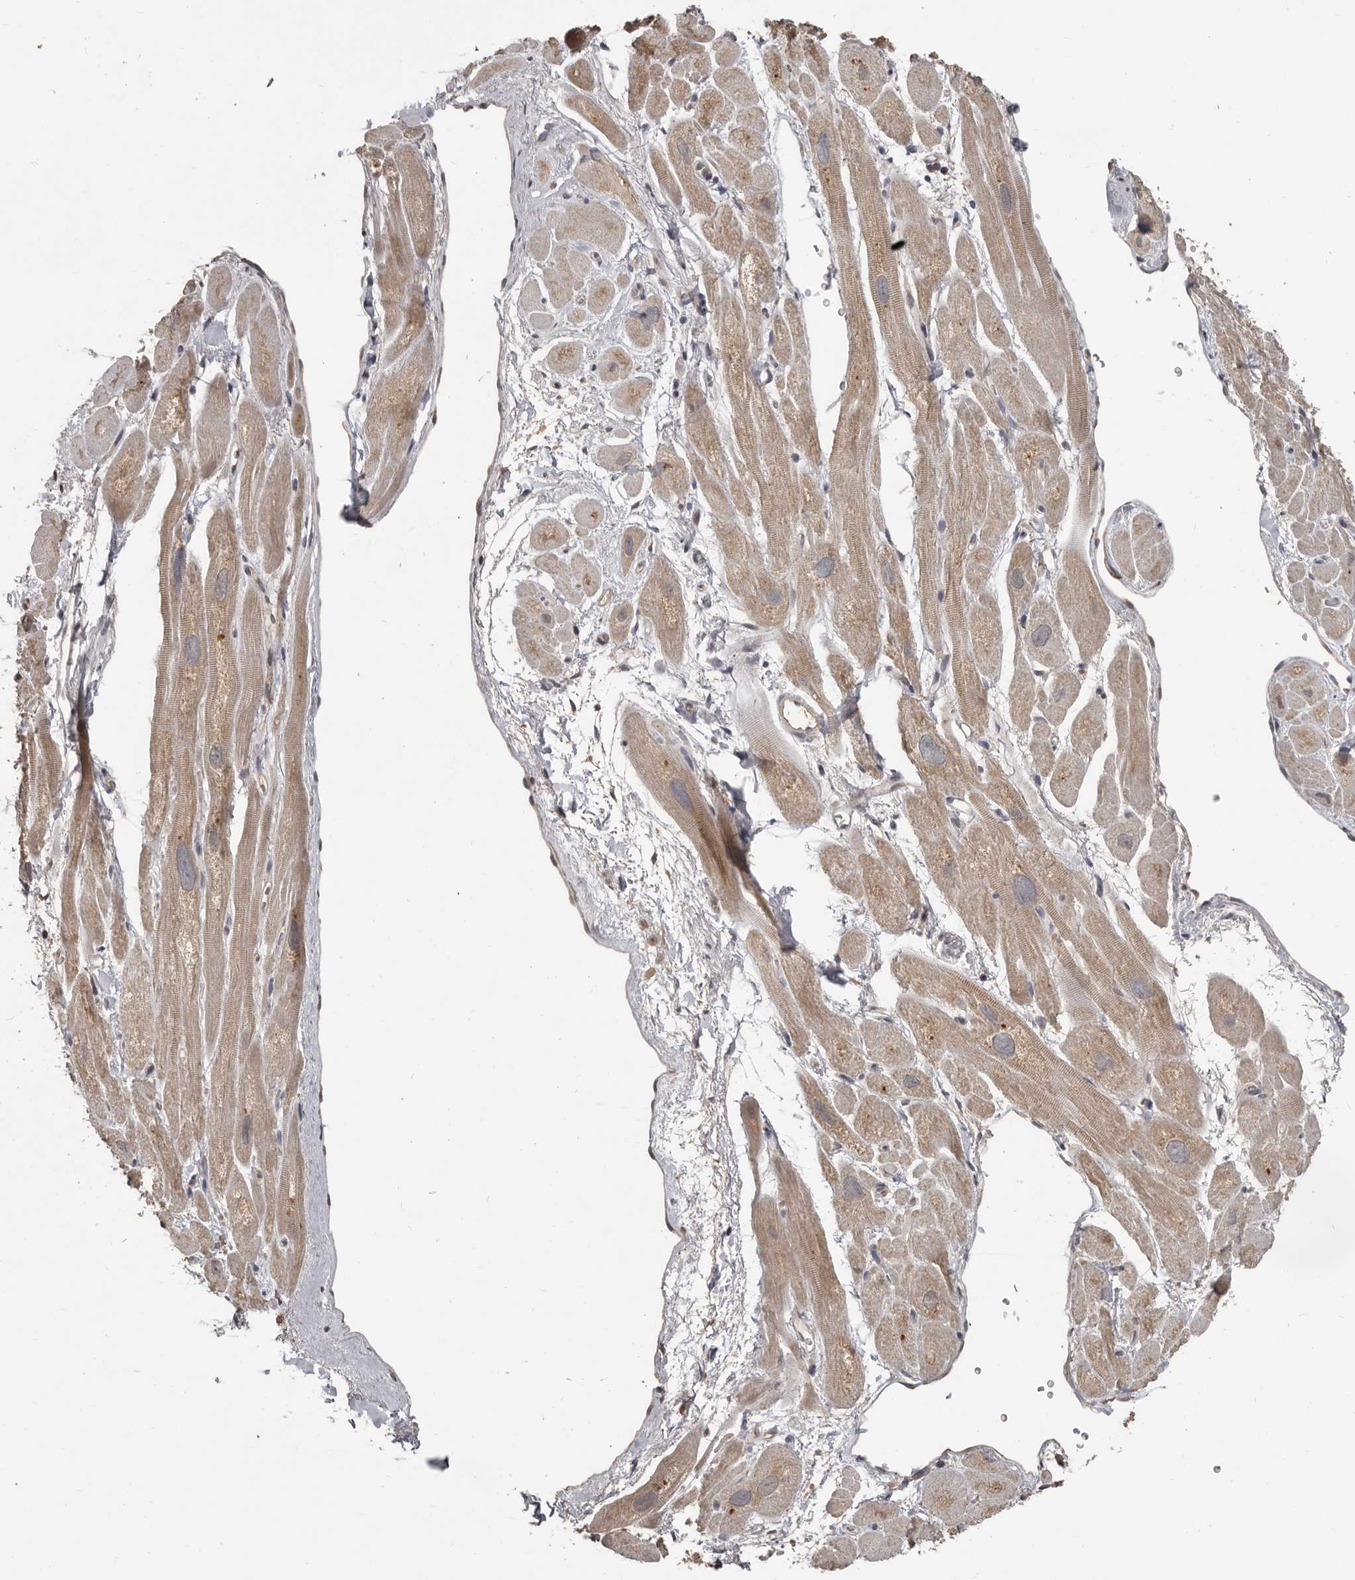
{"staining": {"intensity": "moderate", "quantity": ">75%", "location": "cytoplasmic/membranous"}, "tissue": "heart muscle", "cell_type": "Cardiomyocytes", "image_type": "normal", "snomed": [{"axis": "morphology", "description": "Normal tissue, NOS"}, {"axis": "topography", "description": "Heart"}], "caption": "Protein staining shows moderate cytoplasmic/membranous positivity in about >75% of cardiomyocytes in benign heart muscle. The protein of interest is shown in brown color, while the nuclei are stained blue.", "gene": "ZFP14", "patient": {"sex": "male", "age": 49}}